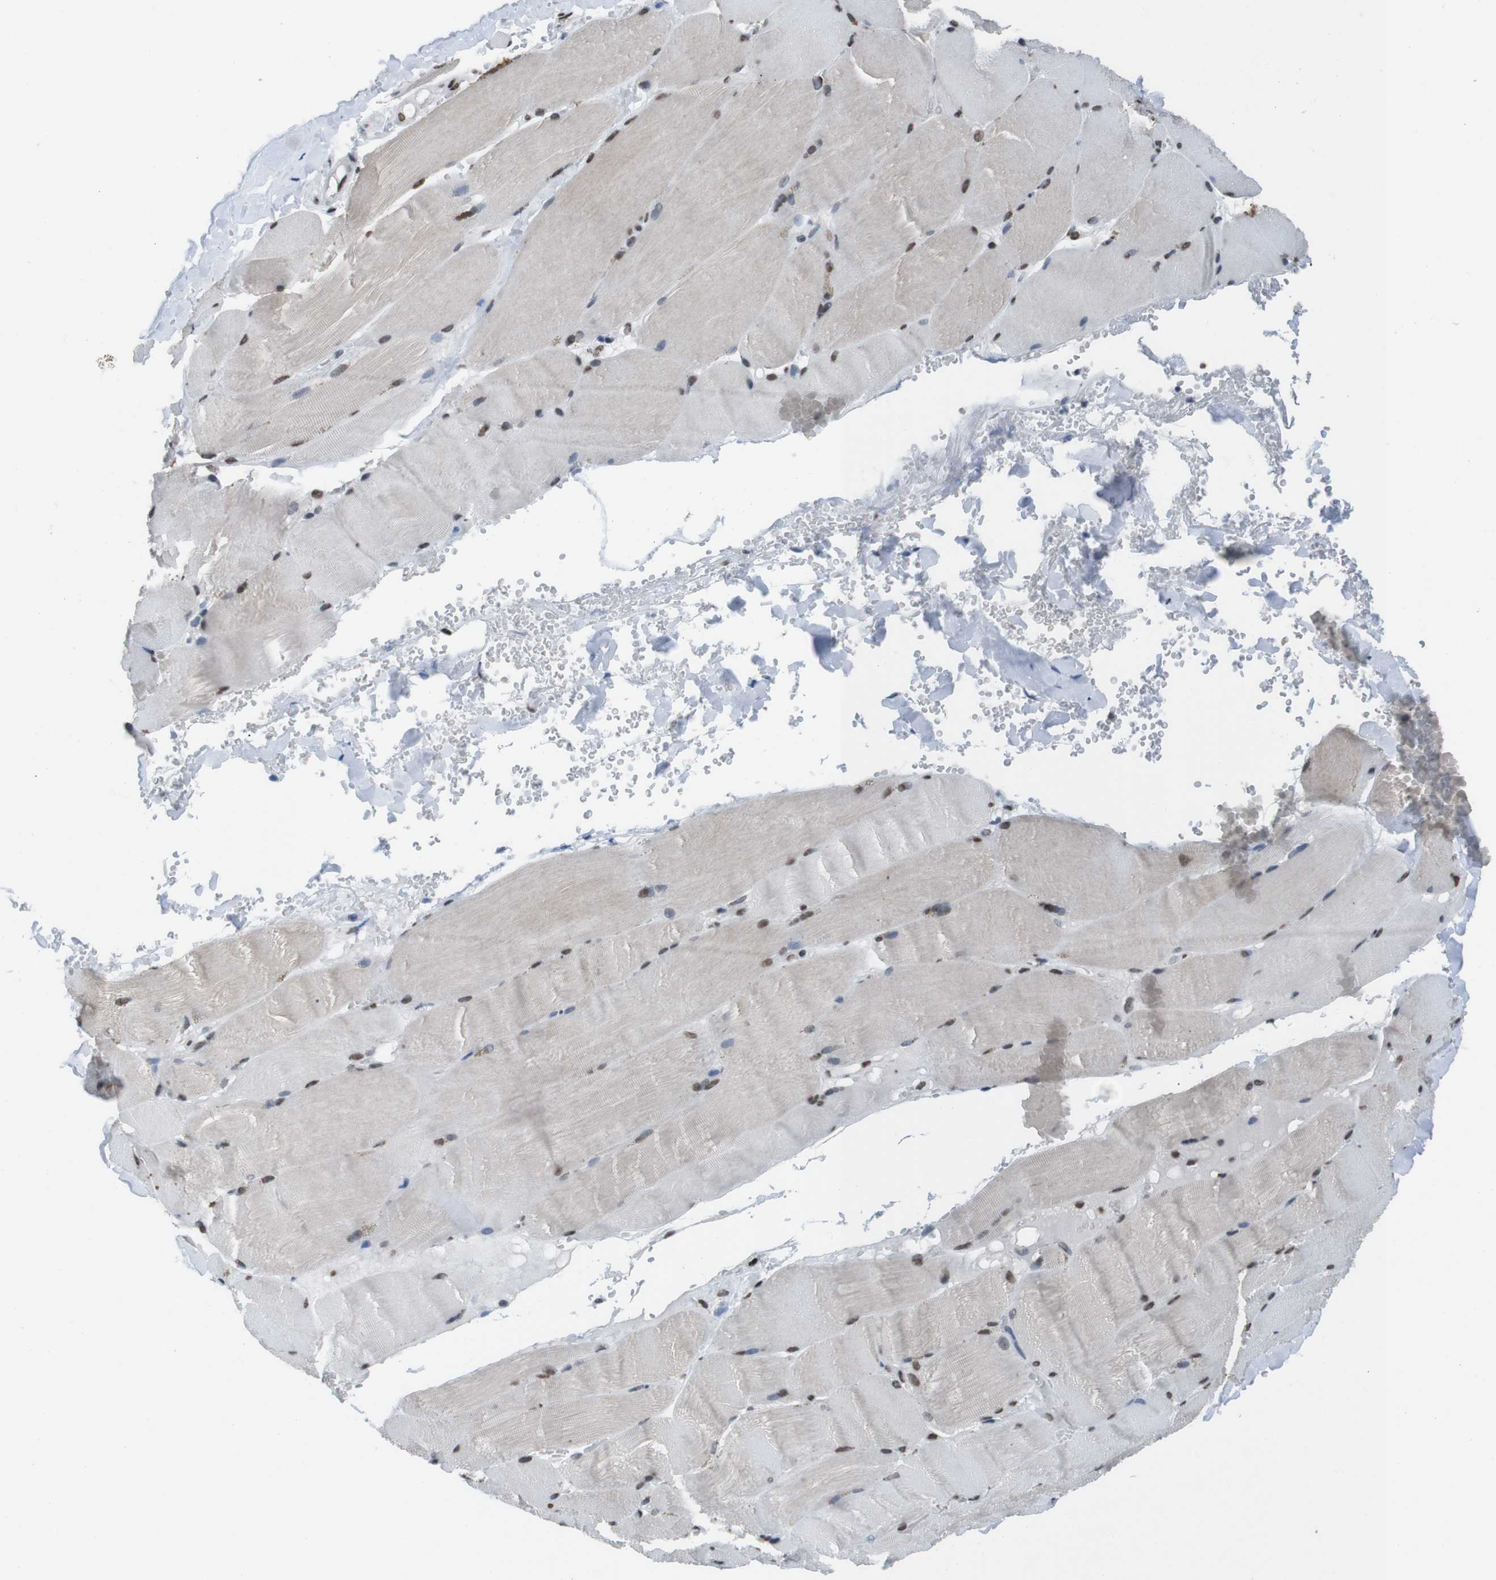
{"staining": {"intensity": "moderate", "quantity": ">75%", "location": "nuclear"}, "tissue": "skeletal muscle", "cell_type": "Myocytes", "image_type": "normal", "snomed": [{"axis": "morphology", "description": "Normal tissue, NOS"}, {"axis": "topography", "description": "Skin"}, {"axis": "topography", "description": "Skeletal muscle"}], "caption": "Immunohistochemistry of benign human skeletal muscle demonstrates medium levels of moderate nuclear staining in approximately >75% of myocytes.", "gene": "PIP4P2", "patient": {"sex": "male", "age": 83}}